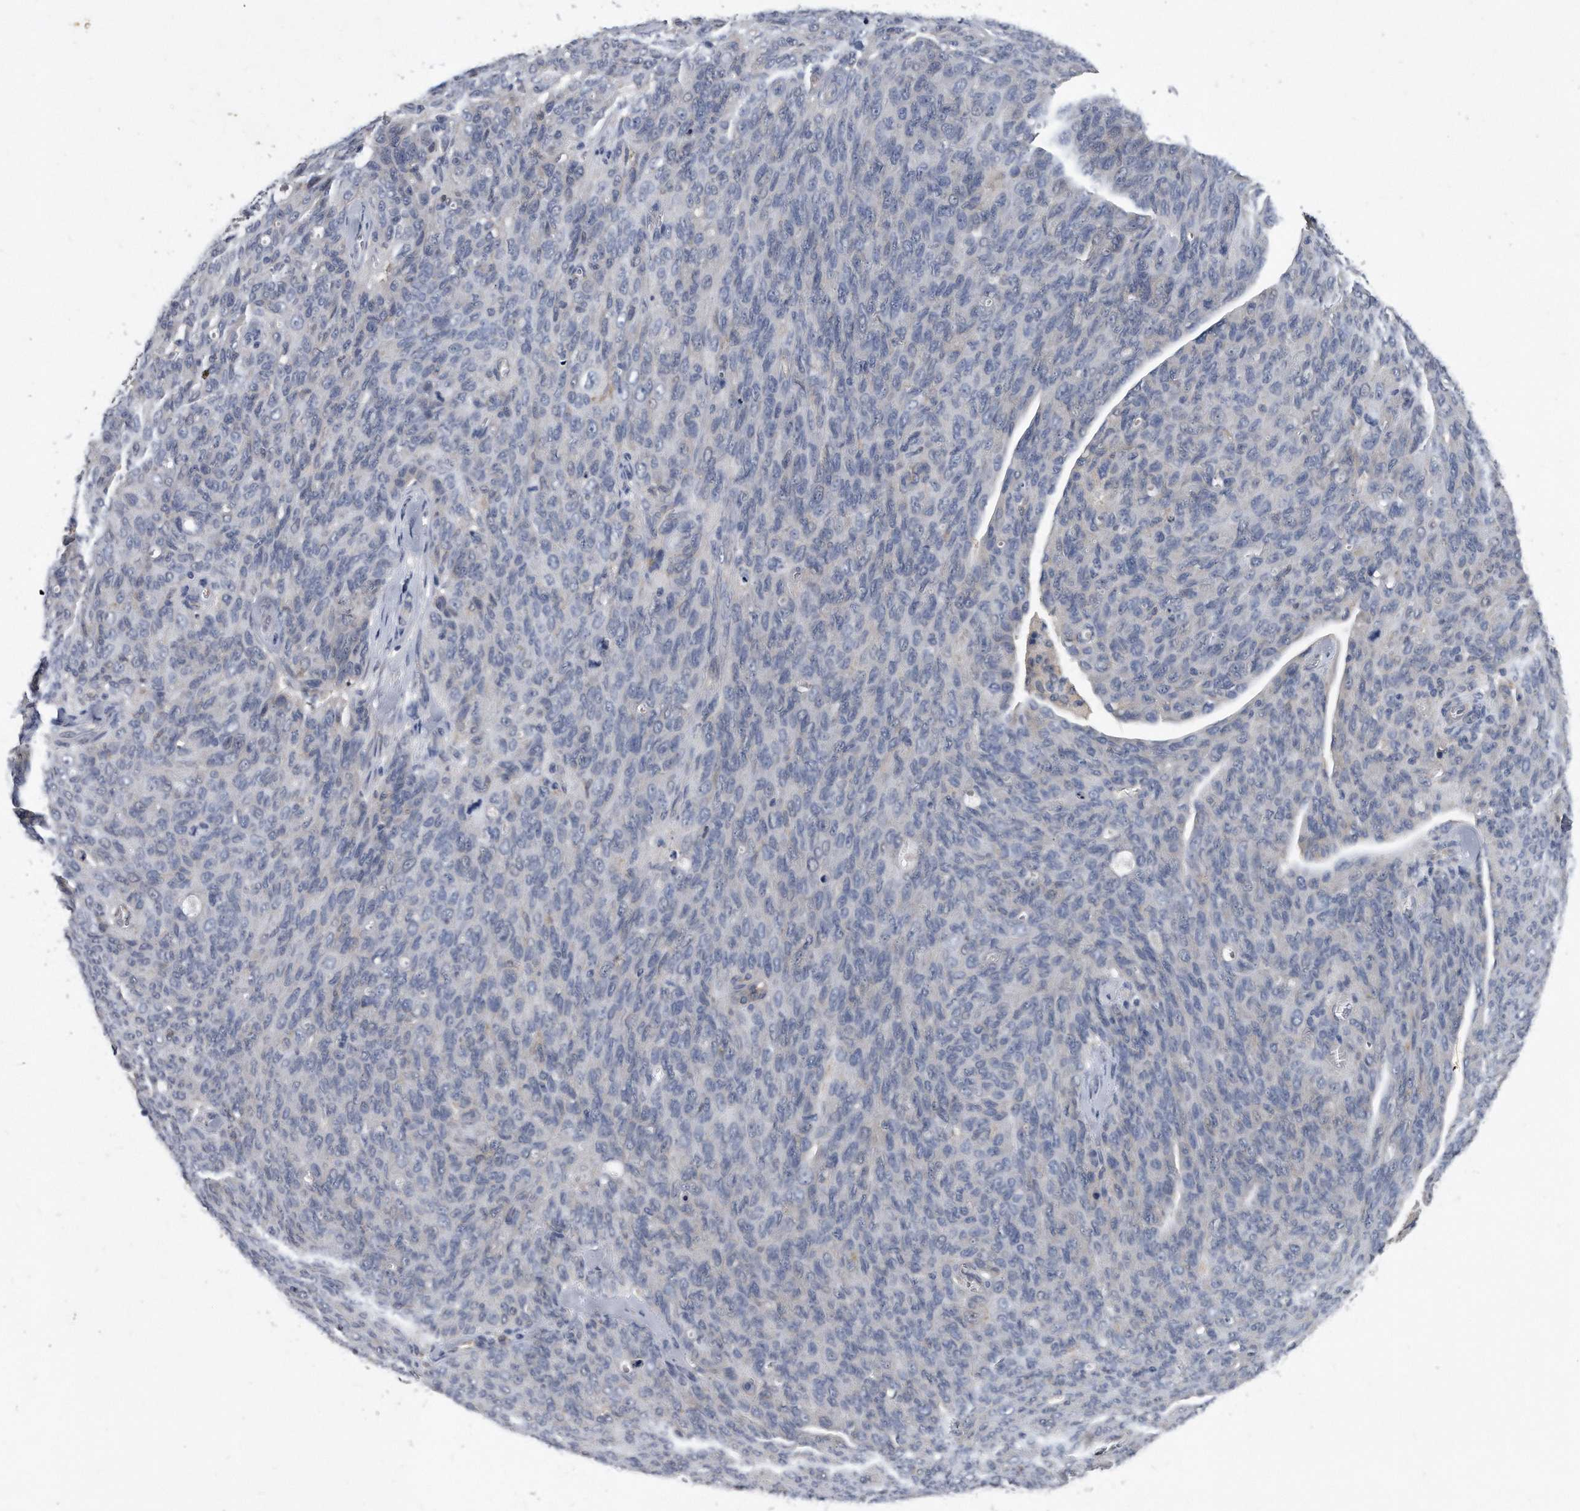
{"staining": {"intensity": "negative", "quantity": "none", "location": "none"}, "tissue": "ovarian cancer", "cell_type": "Tumor cells", "image_type": "cancer", "snomed": [{"axis": "morphology", "description": "Carcinoma, endometroid"}, {"axis": "topography", "description": "Ovary"}], "caption": "A histopathology image of human endometroid carcinoma (ovarian) is negative for staining in tumor cells. (Immunohistochemistry, brightfield microscopy, high magnification).", "gene": "HOMER3", "patient": {"sex": "female", "age": 60}}